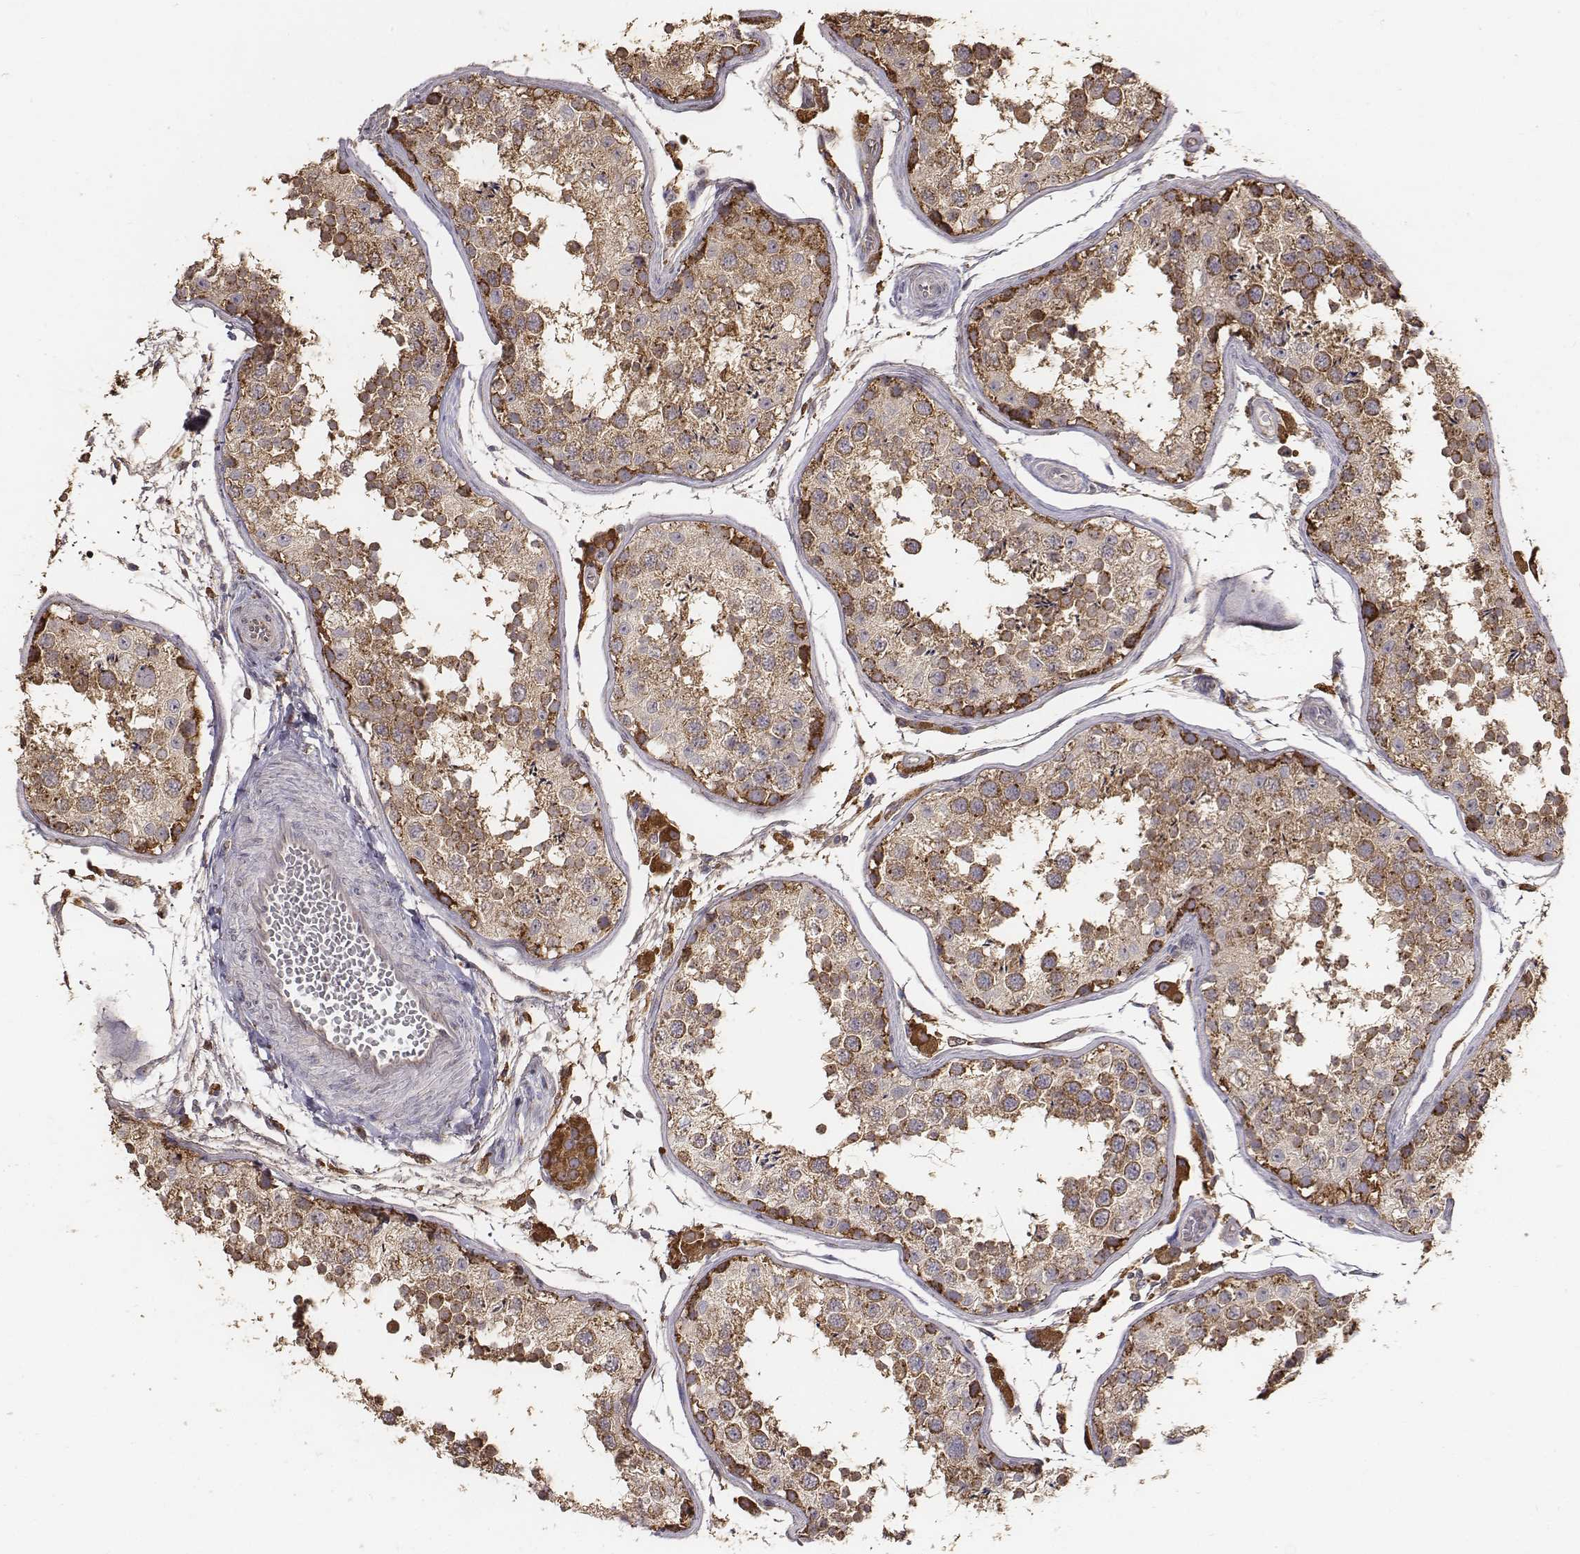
{"staining": {"intensity": "strong", "quantity": ">75%", "location": "cytoplasmic/membranous"}, "tissue": "testis", "cell_type": "Cells in seminiferous ducts", "image_type": "normal", "snomed": [{"axis": "morphology", "description": "Normal tissue, NOS"}, {"axis": "topography", "description": "Testis"}], "caption": "Testis stained with immunohistochemistry (IHC) shows strong cytoplasmic/membranous expression in approximately >75% of cells in seminiferous ducts. (brown staining indicates protein expression, while blue staining denotes nuclei).", "gene": "AP1B1", "patient": {"sex": "male", "age": 29}}